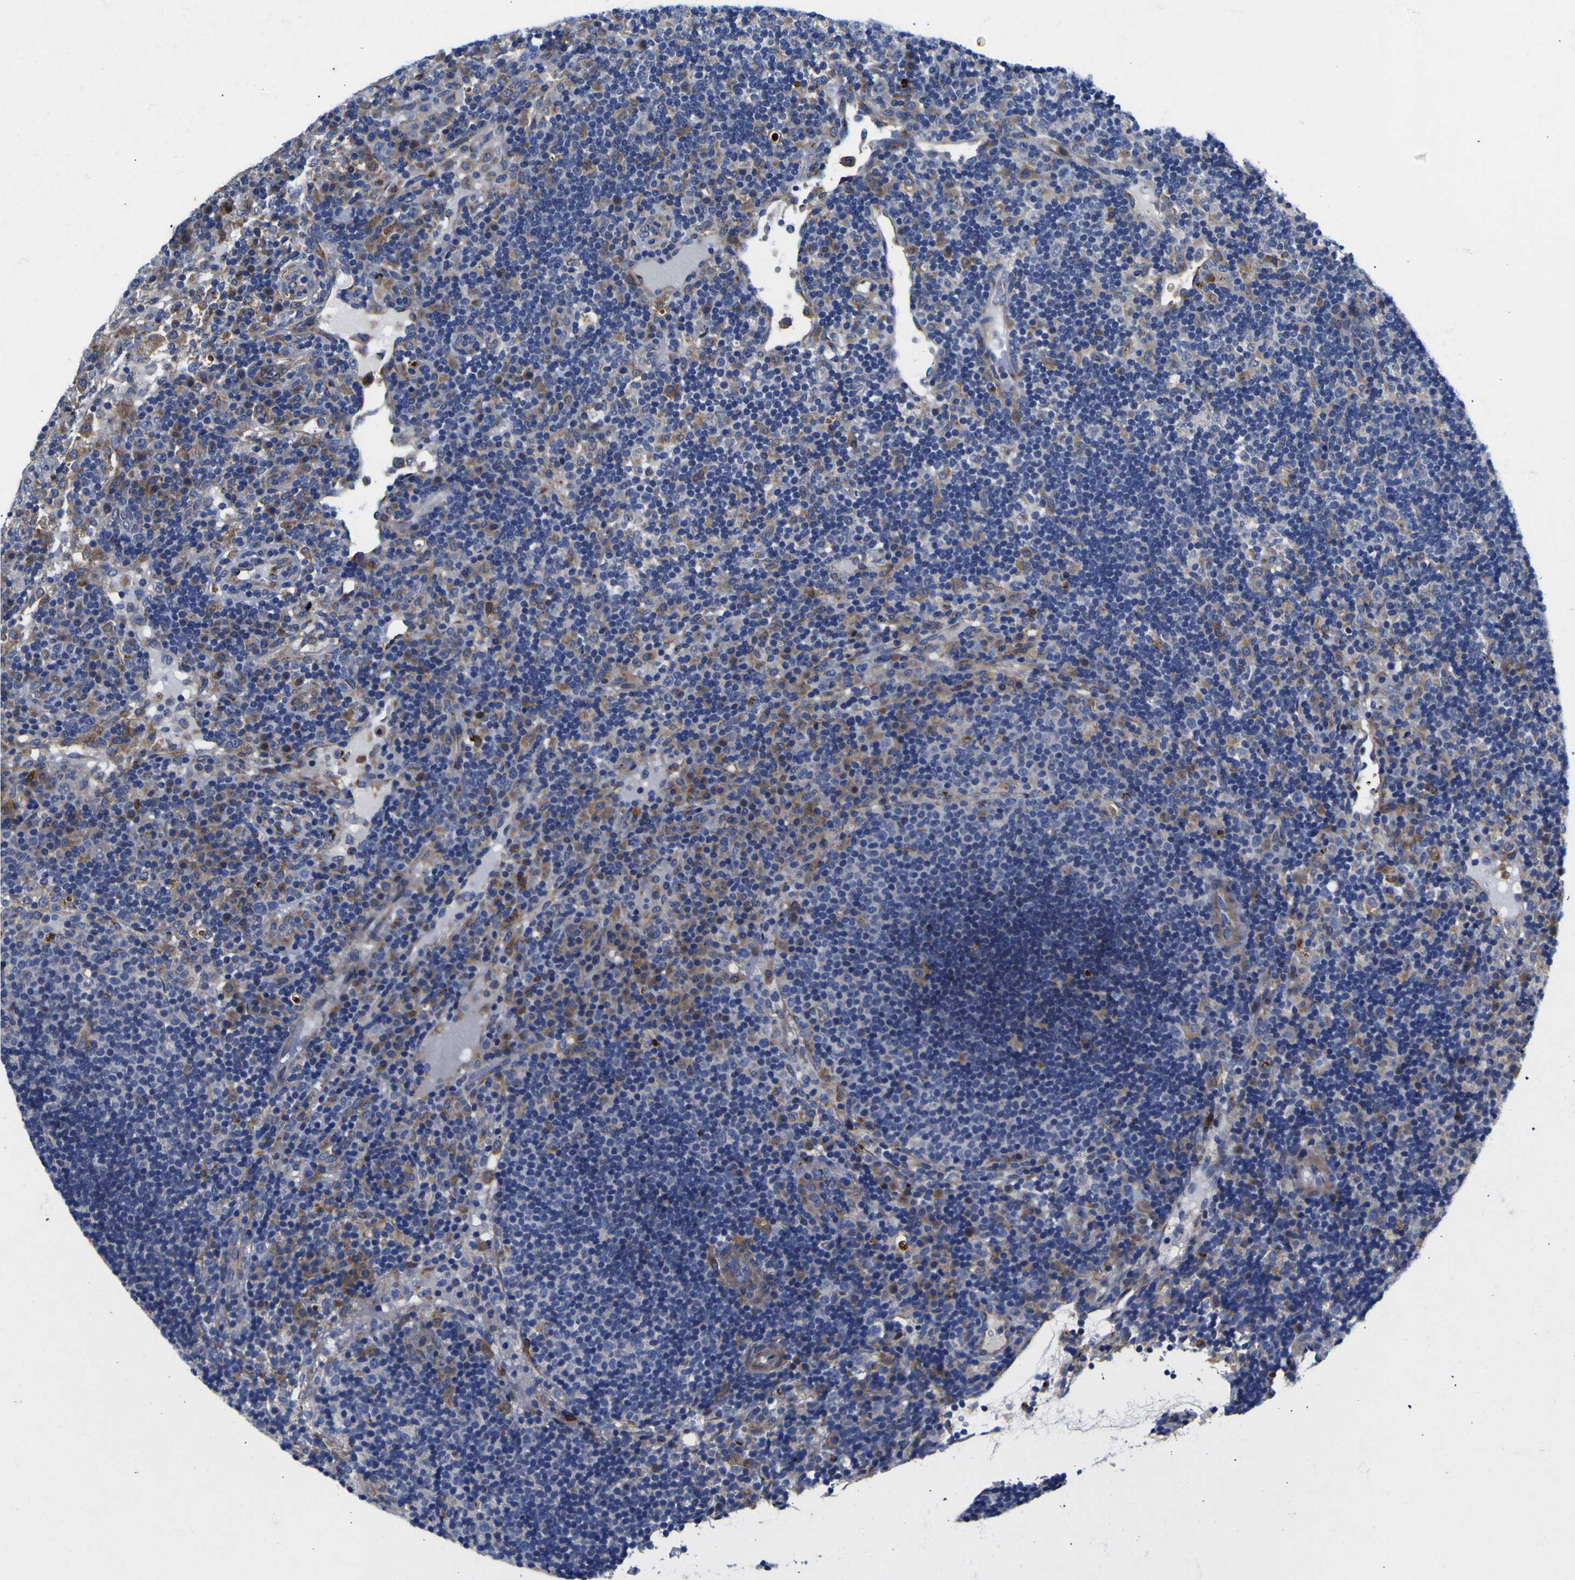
{"staining": {"intensity": "moderate", "quantity": "<25%", "location": "cytoplasmic/membranous"}, "tissue": "lymph node", "cell_type": "Germinal center cells", "image_type": "normal", "snomed": [{"axis": "morphology", "description": "Normal tissue, NOS"}, {"axis": "topography", "description": "Lymph node"}], "caption": "Immunohistochemistry (IHC) (DAB) staining of benign human lymph node shows moderate cytoplasmic/membranous protein positivity in about <25% of germinal center cells. (Brightfield microscopy of DAB IHC at high magnification).", "gene": "COA1", "patient": {"sex": "female", "age": 53}}